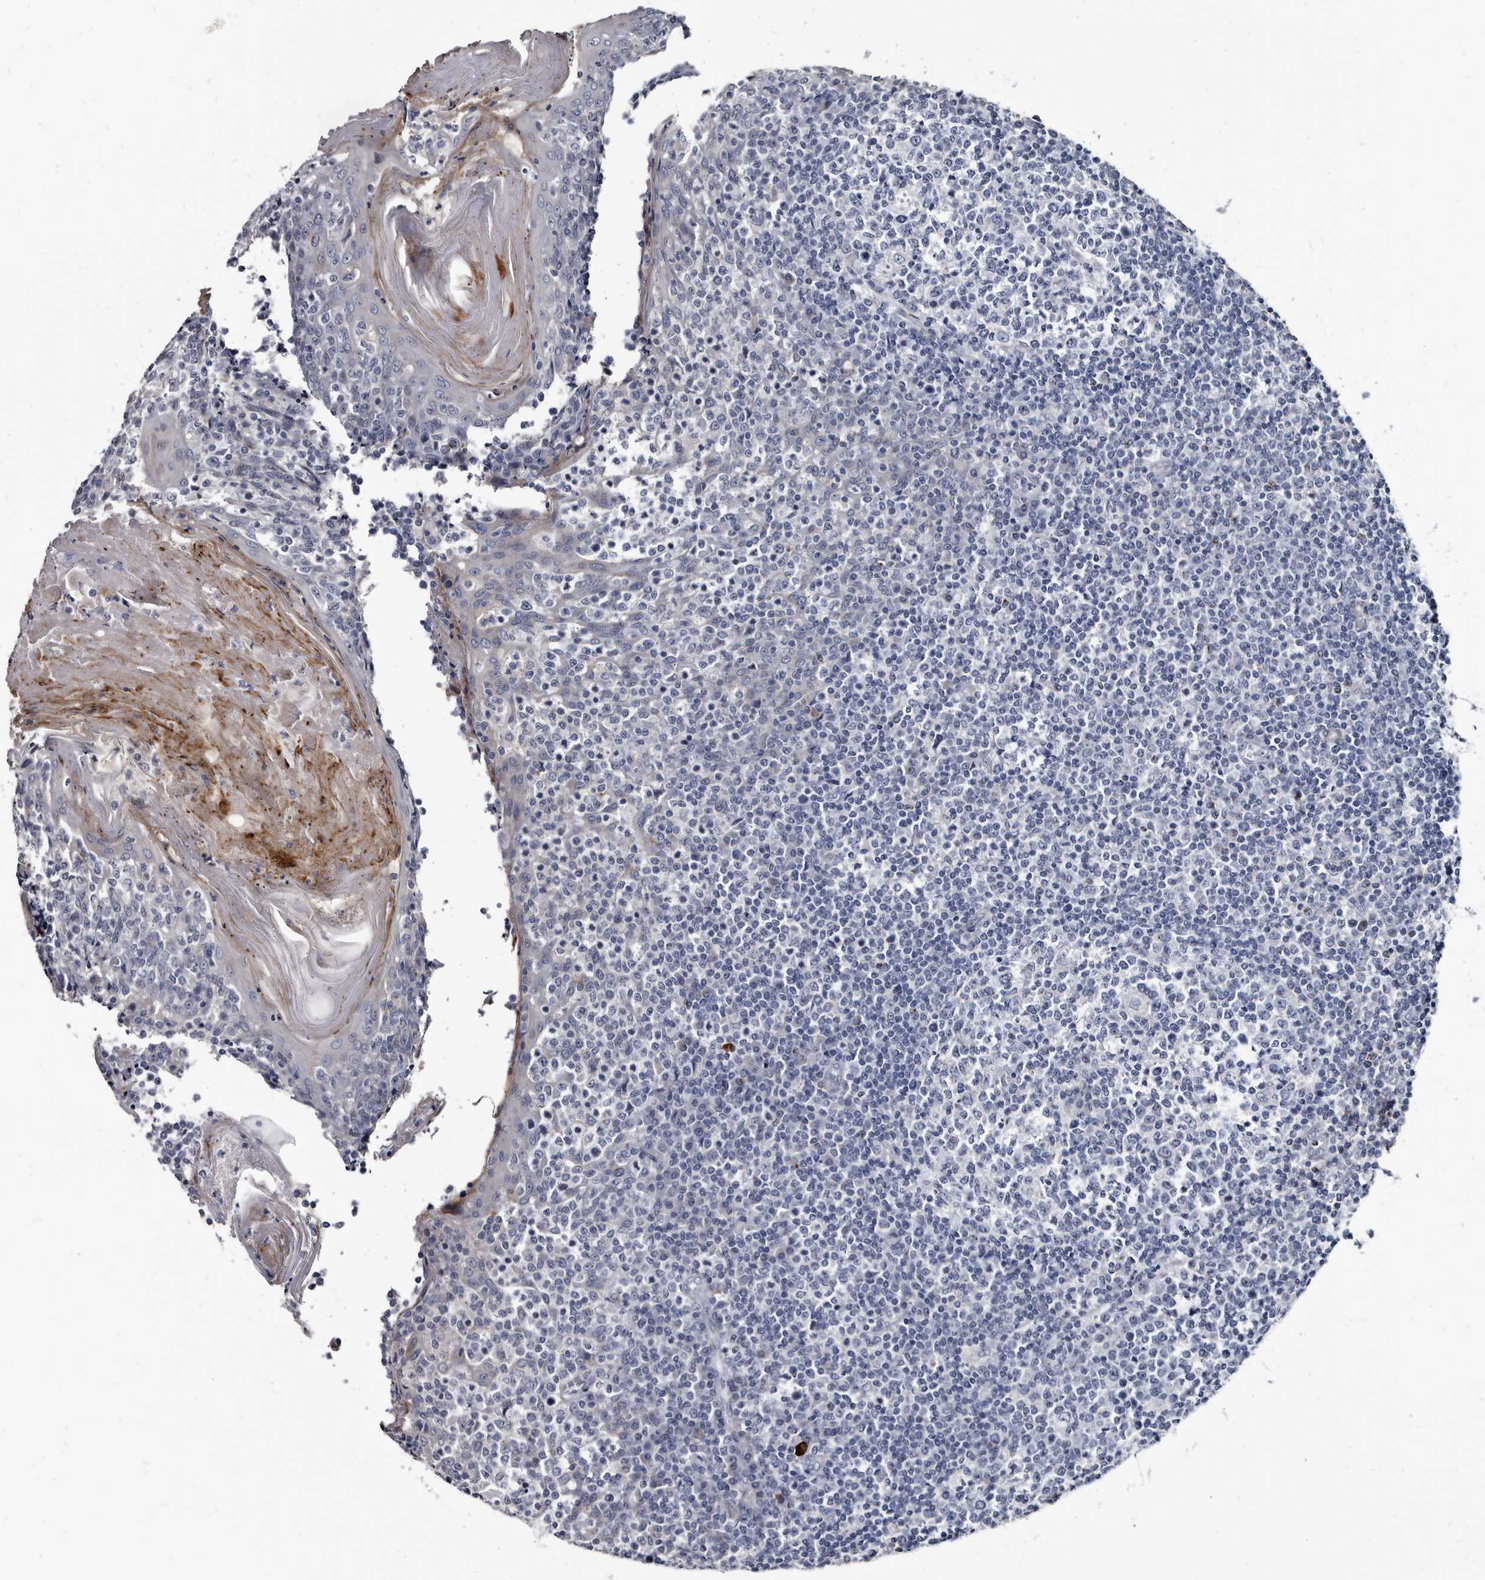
{"staining": {"intensity": "negative", "quantity": "none", "location": "none"}, "tissue": "tonsil", "cell_type": "Germinal center cells", "image_type": "normal", "snomed": [{"axis": "morphology", "description": "Normal tissue, NOS"}, {"axis": "topography", "description": "Tonsil"}], "caption": "This is an immunohistochemistry (IHC) photomicrograph of unremarkable tonsil. There is no expression in germinal center cells.", "gene": "PRSS8", "patient": {"sex": "female", "age": 19}}